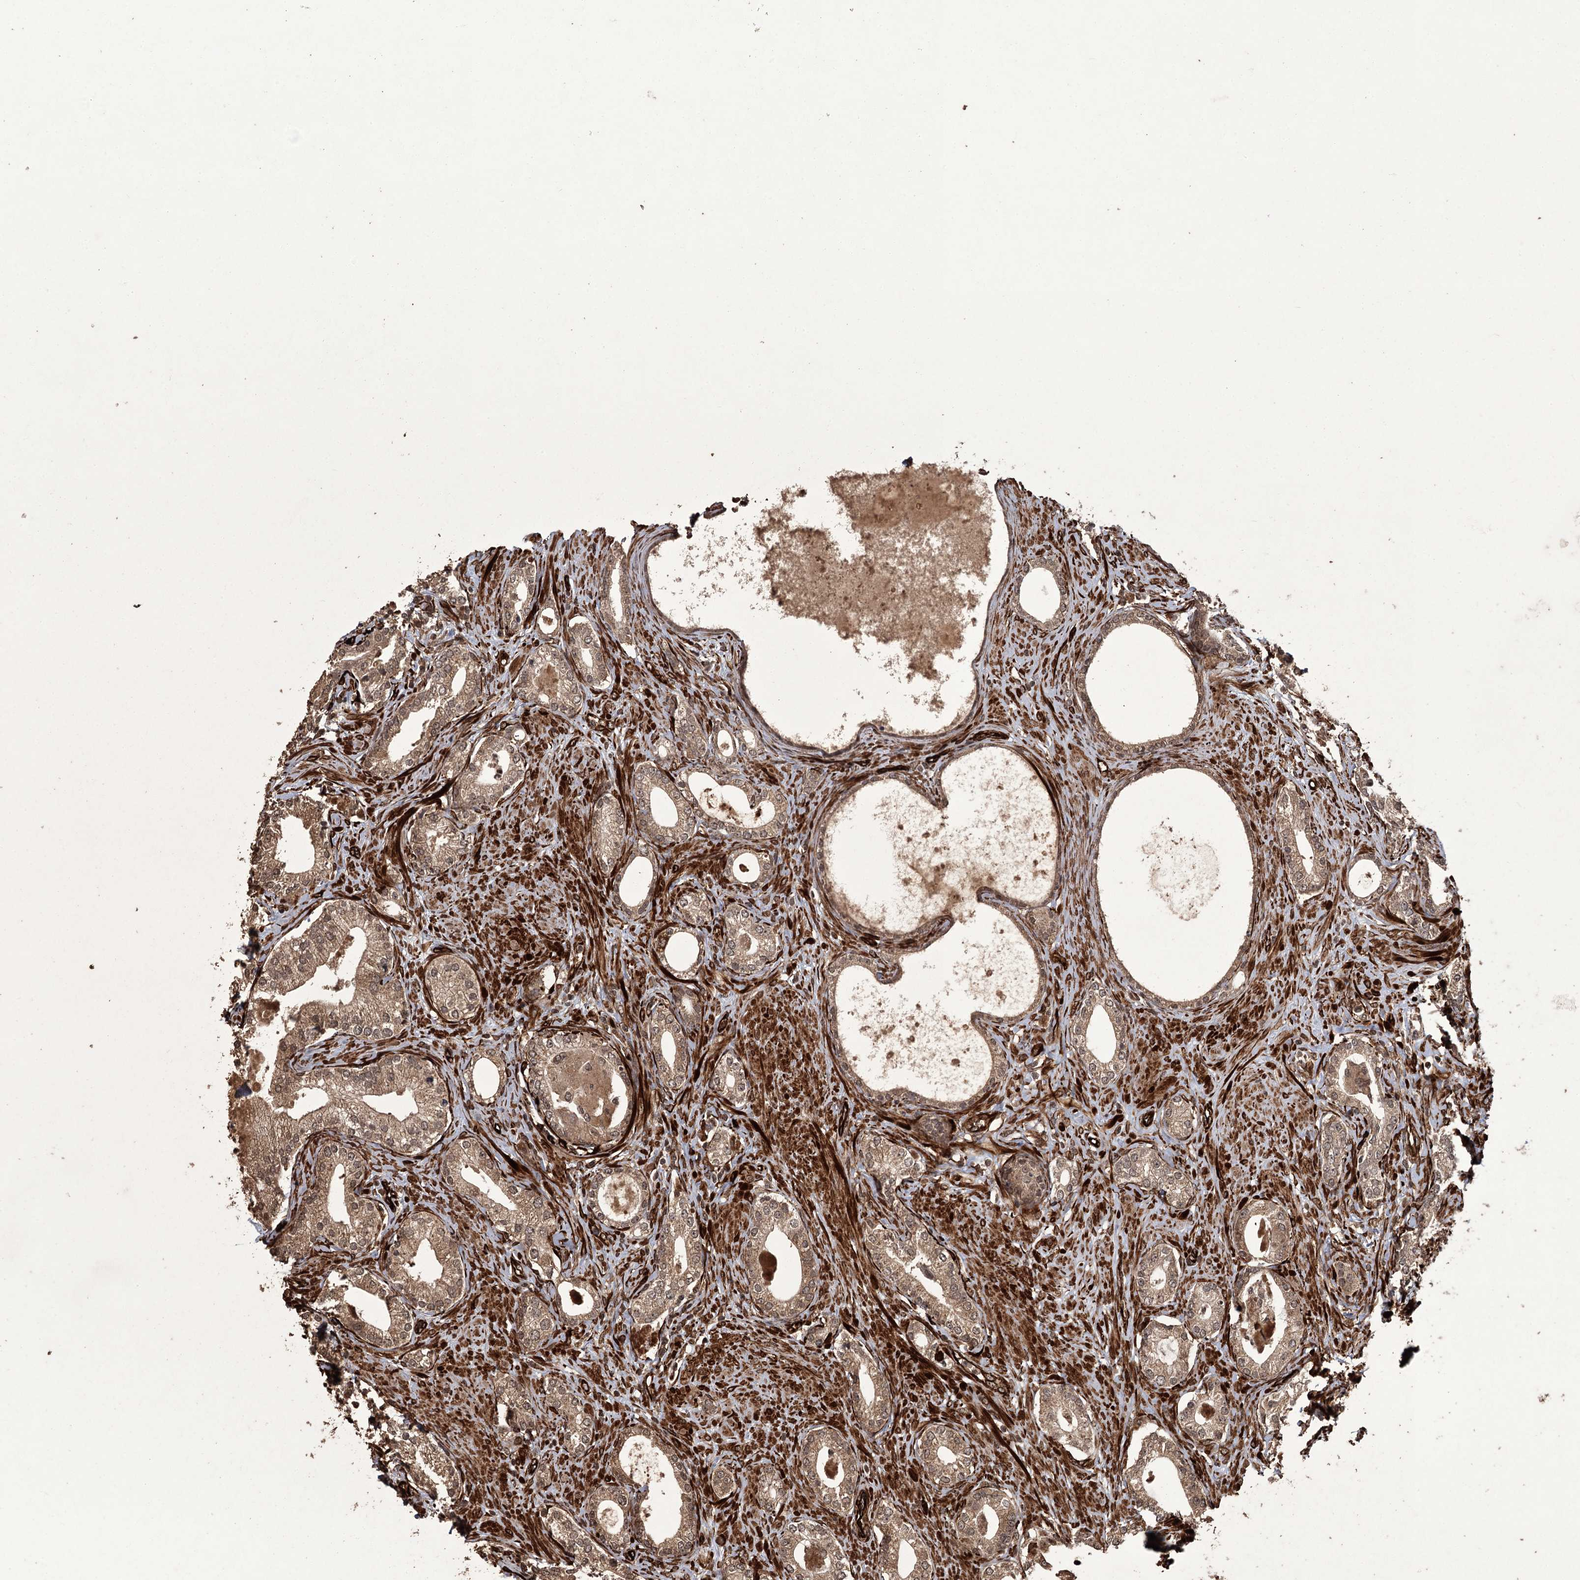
{"staining": {"intensity": "moderate", "quantity": ">75%", "location": "cytoplasmic/membranous"}, "tissue": "prostate cancer", "cell_type": "Tumor cells", "image_type": "cancer", "snomed": [{"axis": "morphology", "description": "Adenocarcinoma, High grade"}, {"axis": "topography", "description": "Prostate"}], "caption": "Immunohistochemistry (IHC) (DAB (3,3'-diaminobenzidine)) staining of high-grade adenocarcinoma (prostate) exhibits moderate cytoplasmic/membranous protein expression in approximately >75% of tumor cells.", "gene": "RPAP3", "patient": {"sex": "male", "age": 63}}